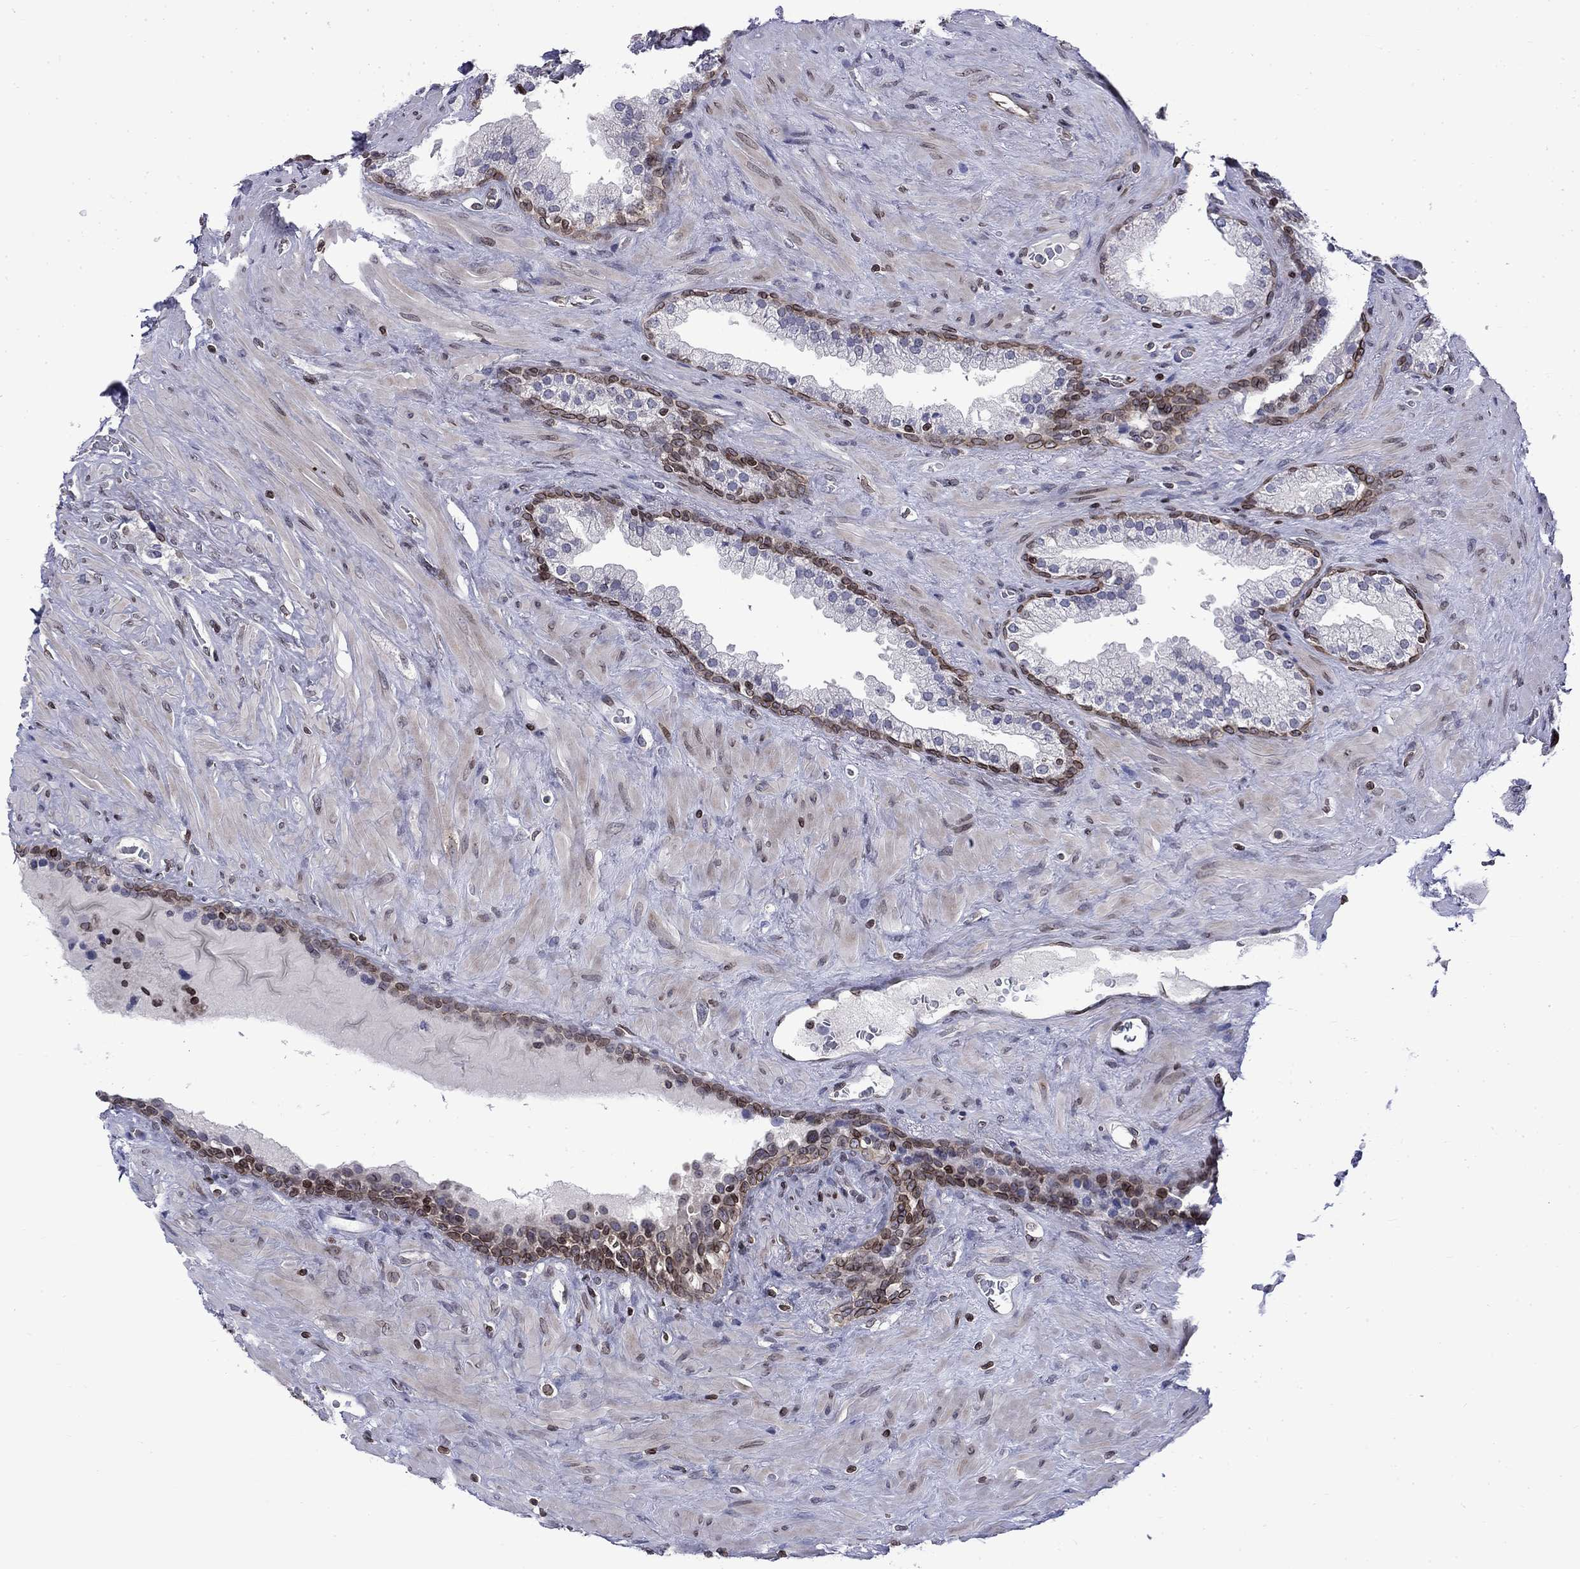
{"staining": {"intensity": "strong", "quantity": "<25%", "location": "nuclear"}, "tissue": "prostate", "cell_type": "Glandular cells", "image_type": "normal", "snomed": [{"axis": "morphology", "description": "Normal tissue, NOS"}, {"axis": "topography", "description": "Prostate"}], "caption": "Strong nuclear protein expression is appreciated in approximately <25% of glandular cells in prostate.", "gene": "SLA", "patient": {"sex": "male", "age": 63}}